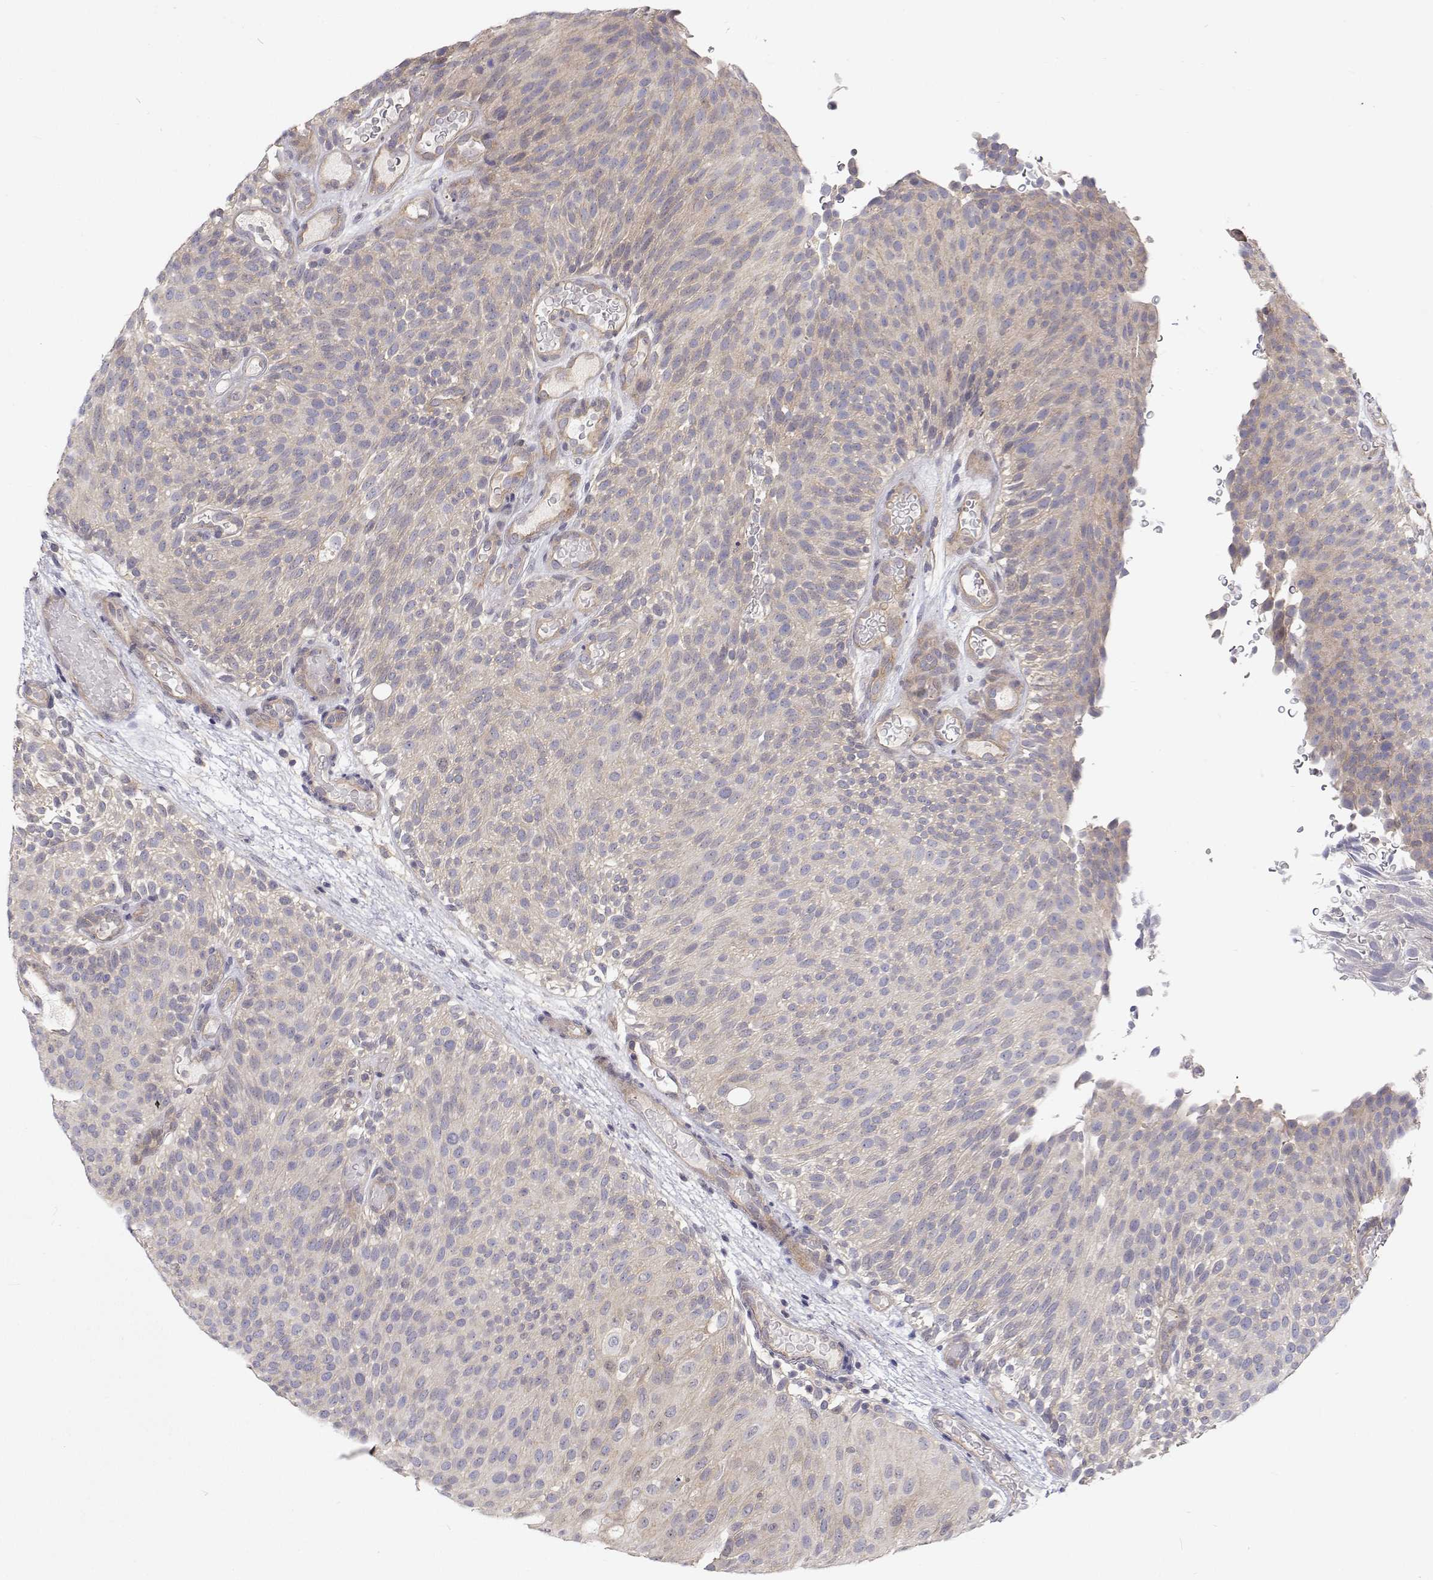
{"staining": {"intensity": "negative", "quantity": "none", "location": "none"}, "tissue": "urothelial cancer", "cell_type": "Tumor cells", "image_type": "cancer", "snomed": [{"axis": "morphology", "description": "Urothelial carcinoma, Low grade"}, {"axis": "topography", "description": "Urinary bladder"}], "caption": "Tumor cells are negative for brown protein staining in low-grade urothelial carcinoma.", "gene": "MYPN", "patient": {"sex": "male", "age": 78}}